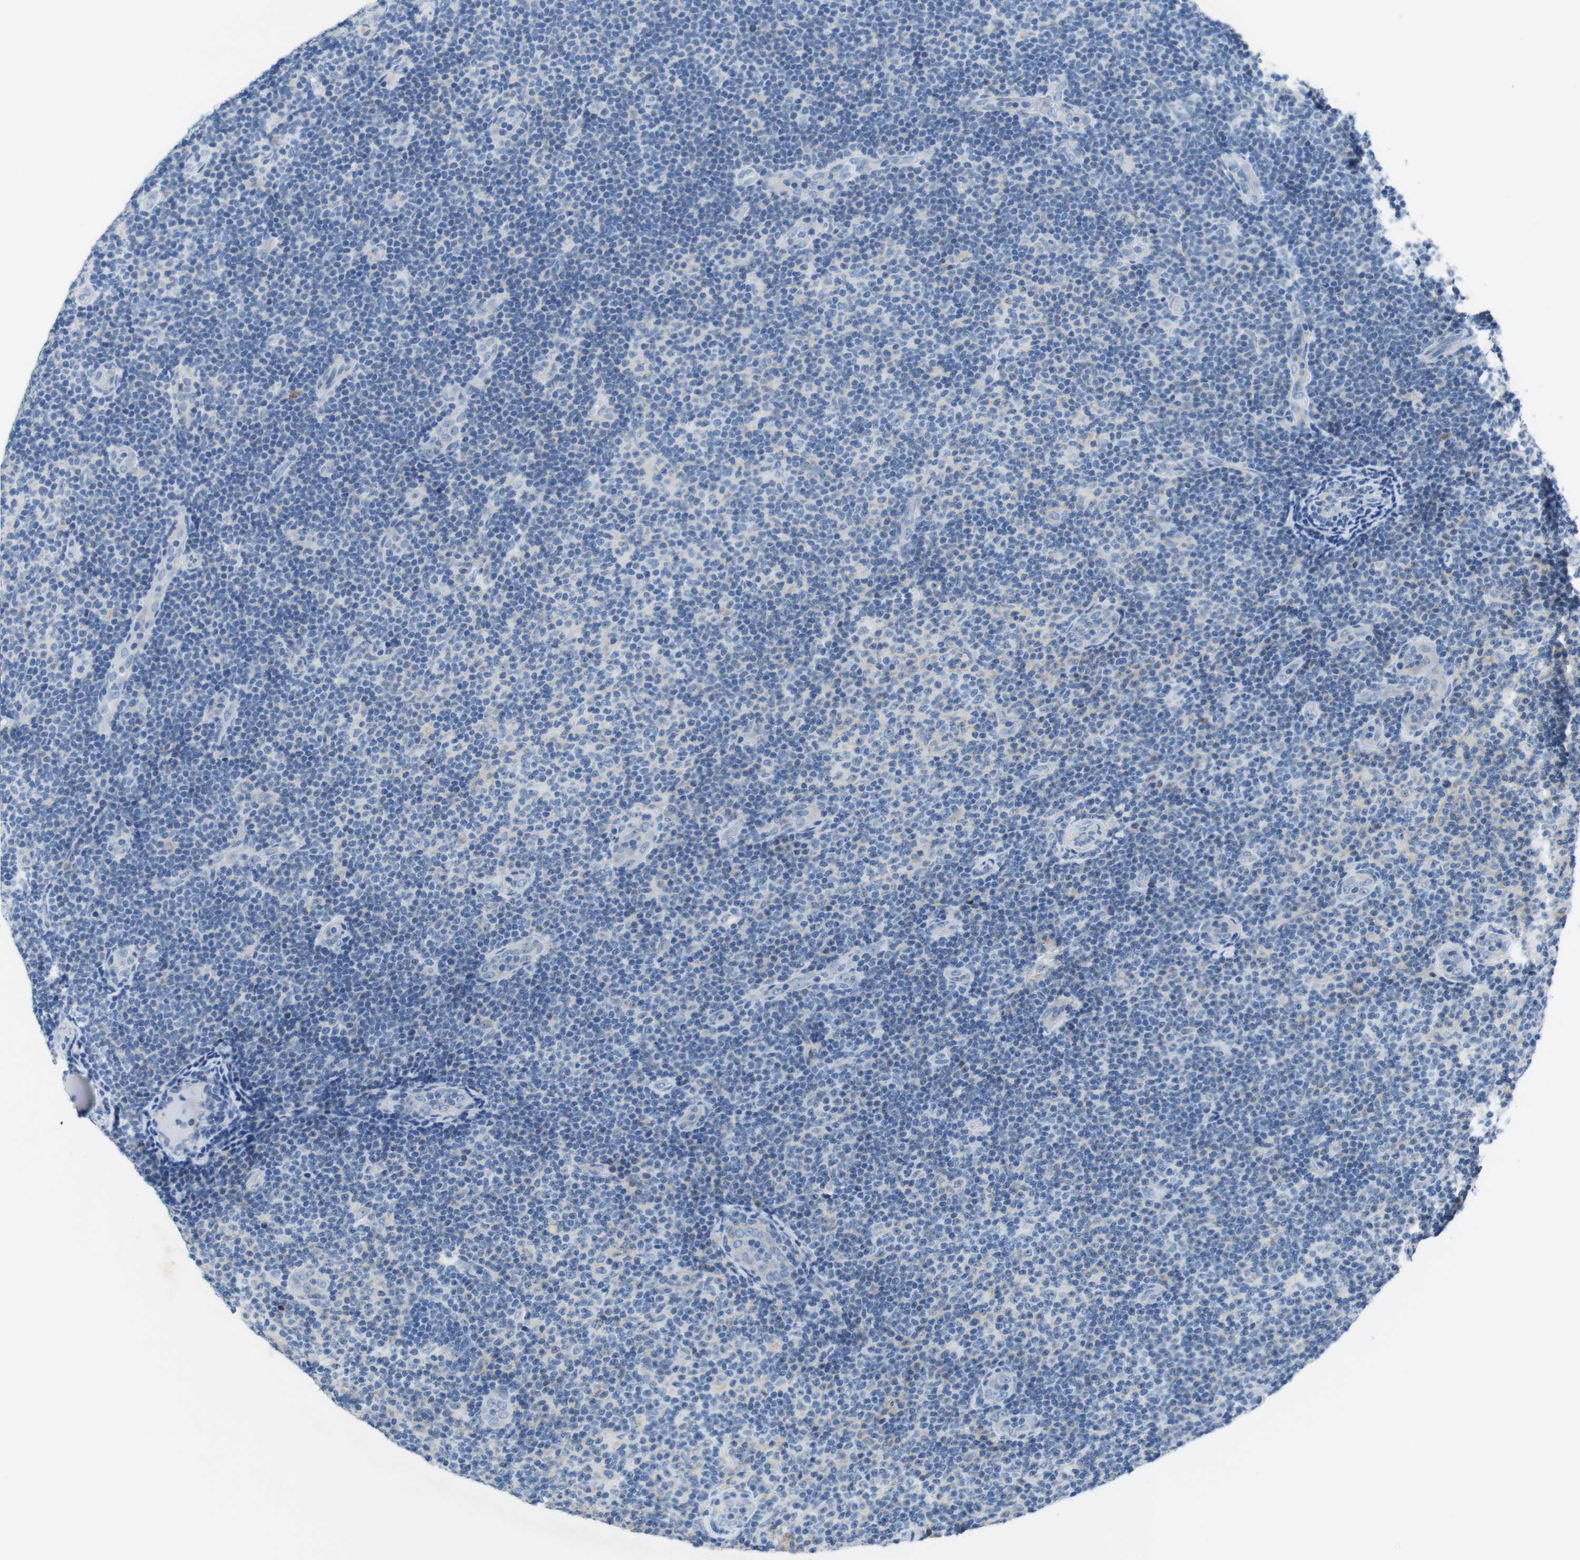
{"staining": {"intensity": "negative", "quantity": "none", "location": "none"}, "tissue": "lymphoma", "cell_type": "Tumor cells", "image_type": "cancer", "snomed": [{"axis": "morphology", "description": "Malignant lymphoma, non-Hodgkin's type, Low grade"}, {"axis": "topography", "description": "Lymph node"}], "caption": "The image demonstrates no significant staining in tumor cells of lymphoma.", "gene": "TJP3", "patient": {"sex": "male", "age": 83}}